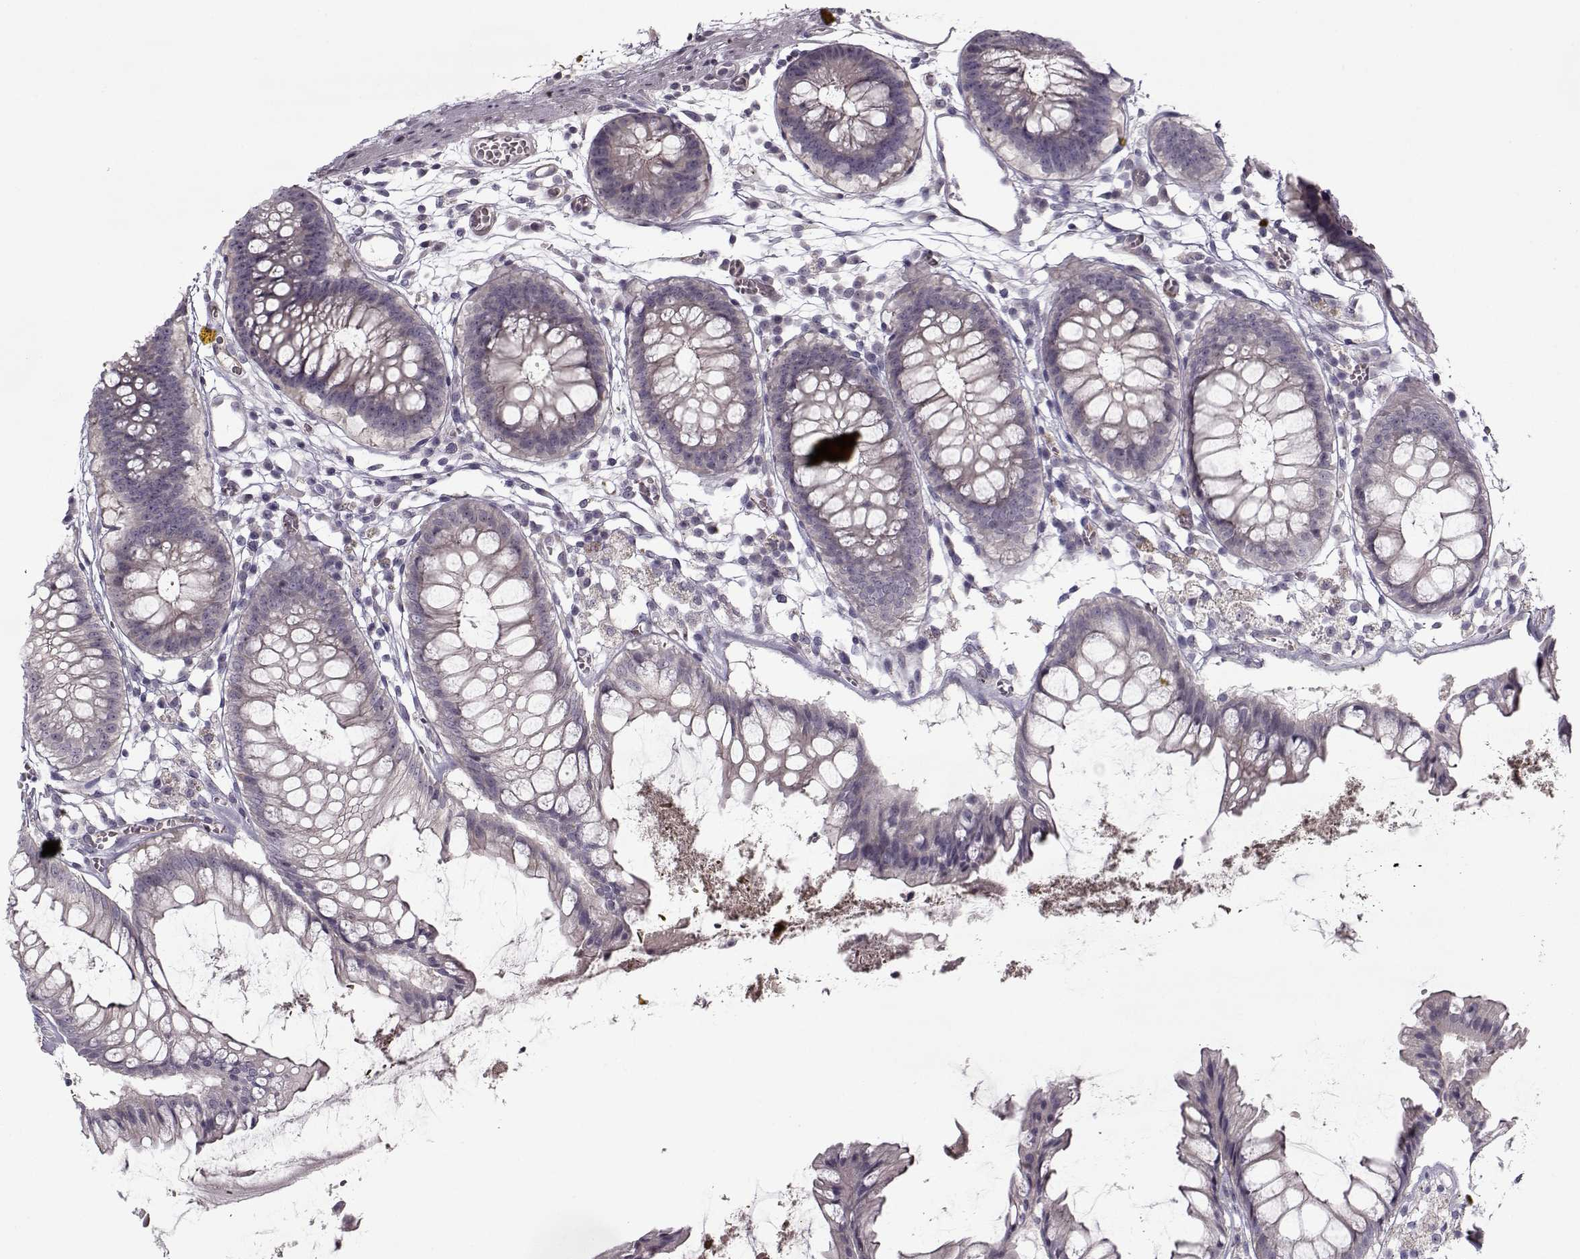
{"staining": {"intensity": "negative", "quantity": "none", "location": "none"}, "tissue": "colon", "cell_type": "Endothelial cells", "image_type": "normal", "snomed": [{"axis": "morphology", "description": "Normal tissue, NOS"}, {"axis": "morphology", "description": "Adenocarcinoma, NOS"}, {"axis": "topography", "description": "Colon"}], "caption": "A micrograph of colon stained for a protein demonstrates no brown staining in endothelial cells.", "gene": "PNMT", "patient": {"sex": "male", "age": 65}}